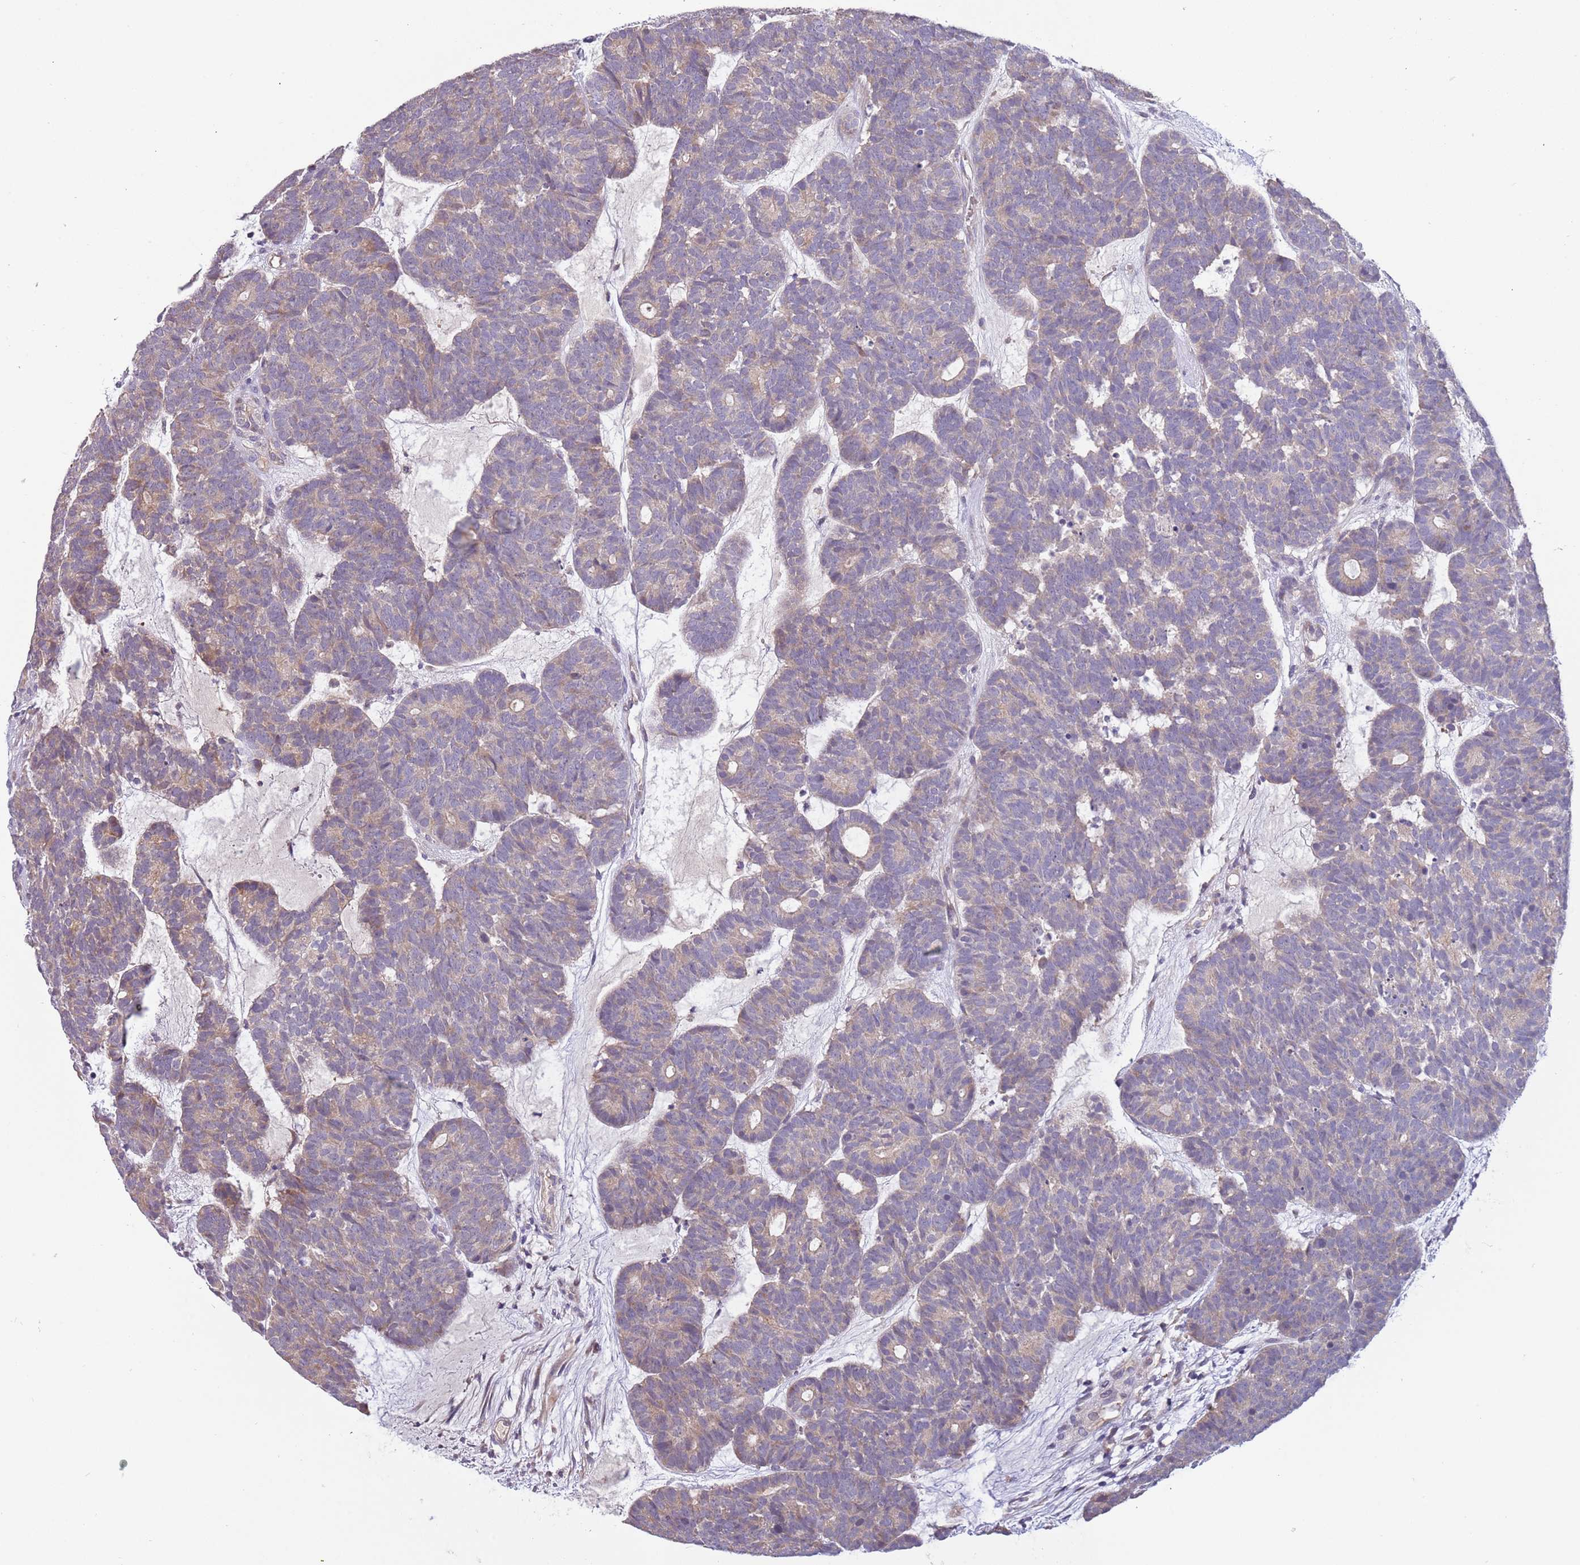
{"staining": {"intensity": "weak", "quantity": "<25%", "location": "cytoplasmic/membranous"}, "tissue": "head and neck cancer", "cell_type": "Tumor cells", "image_type": "cancer", "snomed": [{"axis": "morphology", "description": "Adenocarcinoma, NOS"}, {"axis": "topography", "description": "Head-Neck"}], "caption": "Adenocarcinoma (head and neck) was stained to show a protein in brown. There is no significant staining in tumor cells. Brightfield microscopy of immunohistochemistry stained with DAB (3,3'-diaminobenzidine) (brown) and hematoxylin (blue), captured at high magnification.", "gene": "CABYR", "patient": {"sex": "female", "age": 81}}